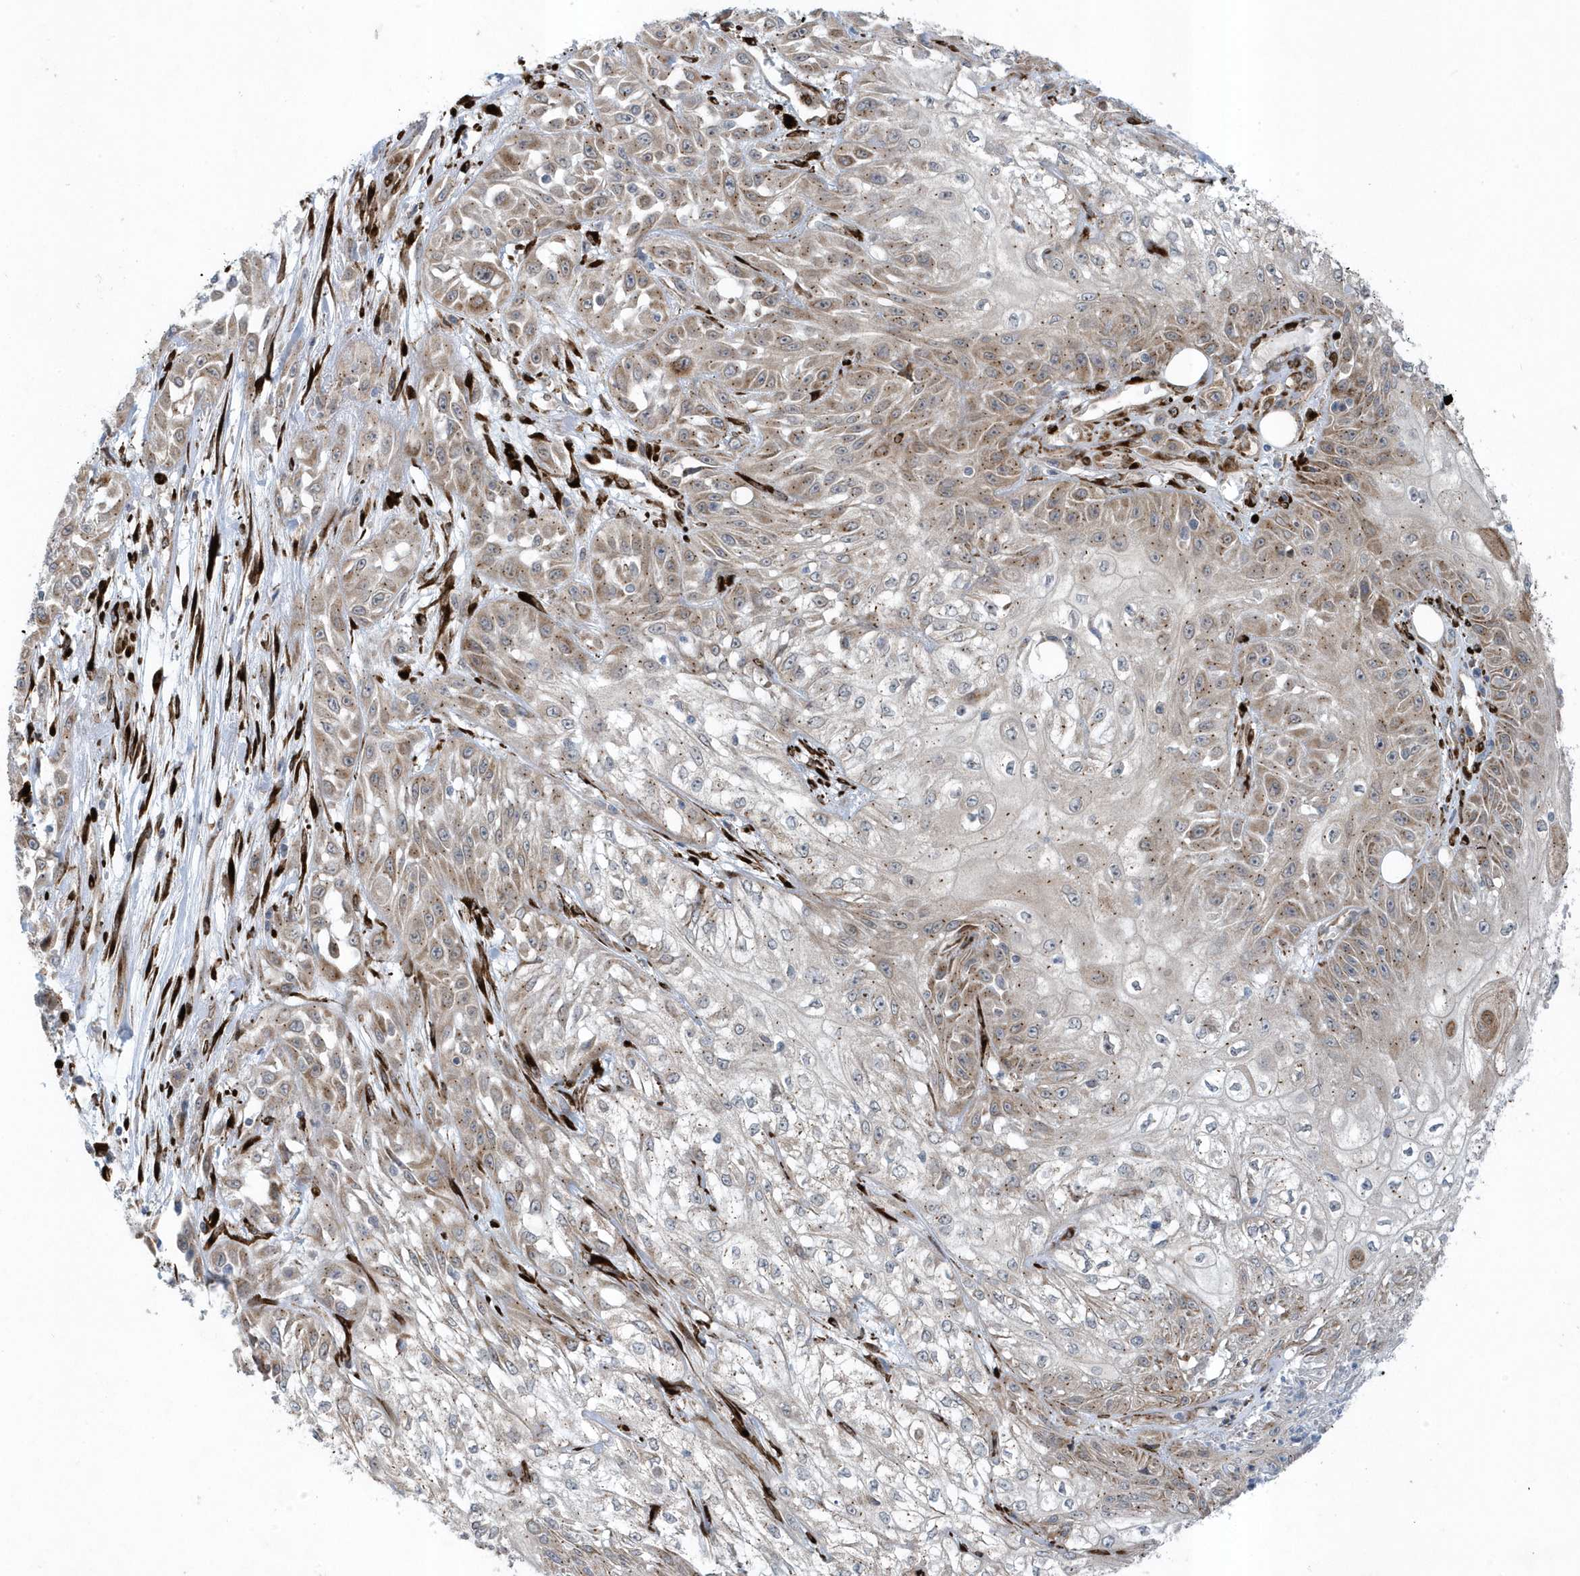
{"staining": {"intensity": "weak", "quantity": ">75%", "location": "cytoplasmic/membranous"}, "tissue": "skin cancer", "cell_type": "Tumor cells", "image_type": "cancer", "snomed": [{"axis": "morphology", "description": "Squamous cell carcinoma, NOS"}, {"axis": "morphology", "description": "Squamous cell carcinoma, metastatic, NOS"}, {"axis": "topography", "description": "Skin"}, {"axis": "topography", "description": "Lymph node"}], "caption": "Skin cancer (squamous cell carcinoma) stained with DAB (3,3'-diaminobenzidine) immunohistochemistry reveals low levels of weak cytoplasmic/membranous staining in approximately >75% of tumor cells.", "gene": "FAM98A", "patient": {"sex": "male", "age": 75}}